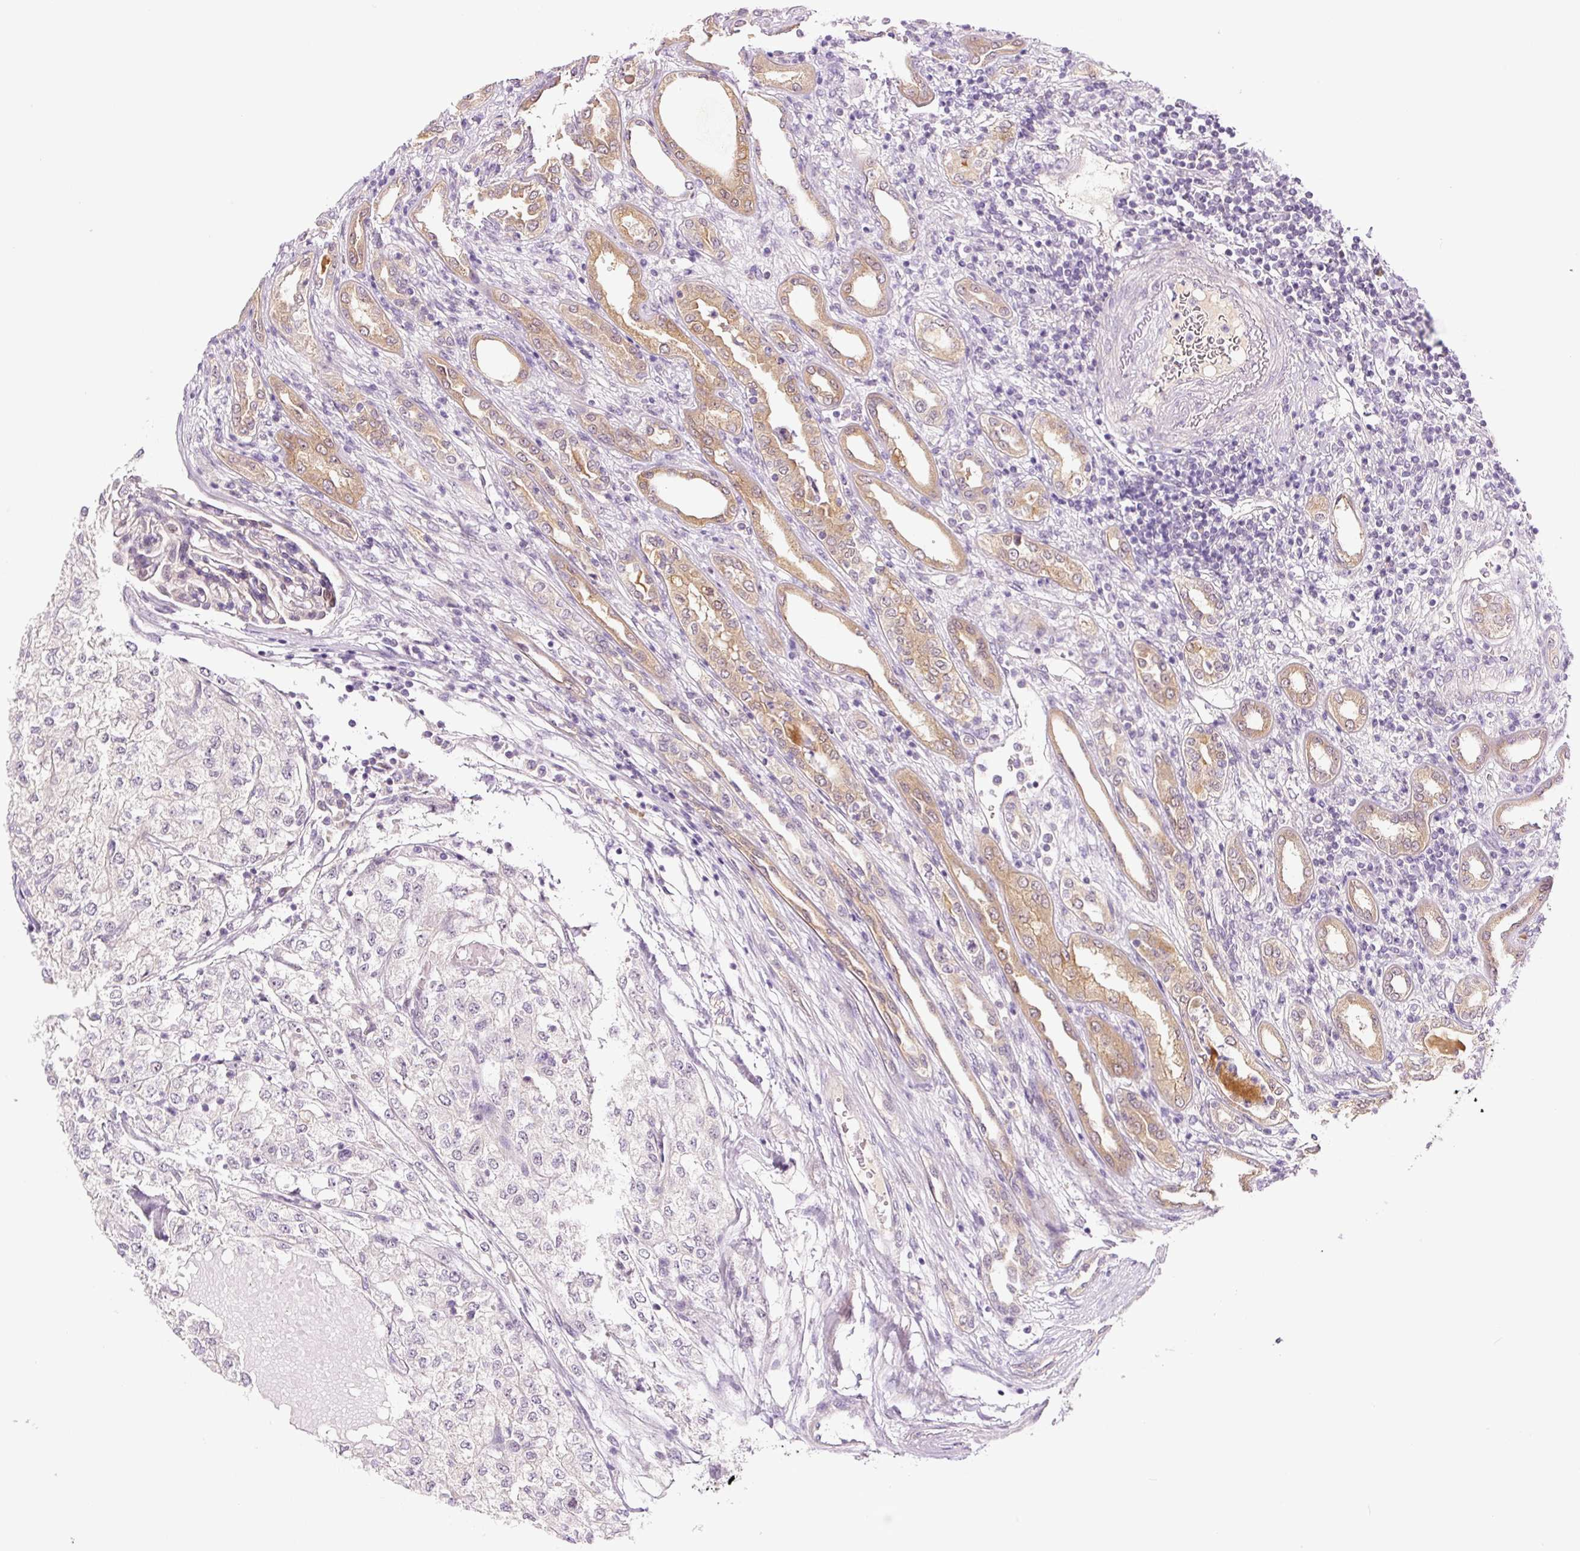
{"staining": {"intensity": "negative", "quantity": "none", "location": "none"}, "tissue": "renal cancer", "cell_type": "Tumor cells", "image_type": "cancer", "snomed": [{"axis": "morphology", "description": "Adenocarcinoma, NOS"}, {"axis": "topography", "description": "Kidney"}], "caption": "This is an immunohistochemistry (IHC) micrograph of renal cancer. There is no expression in tumor cells.", "gene": "PRKAA2", "patient": {"sex": "female", "age": 54}}